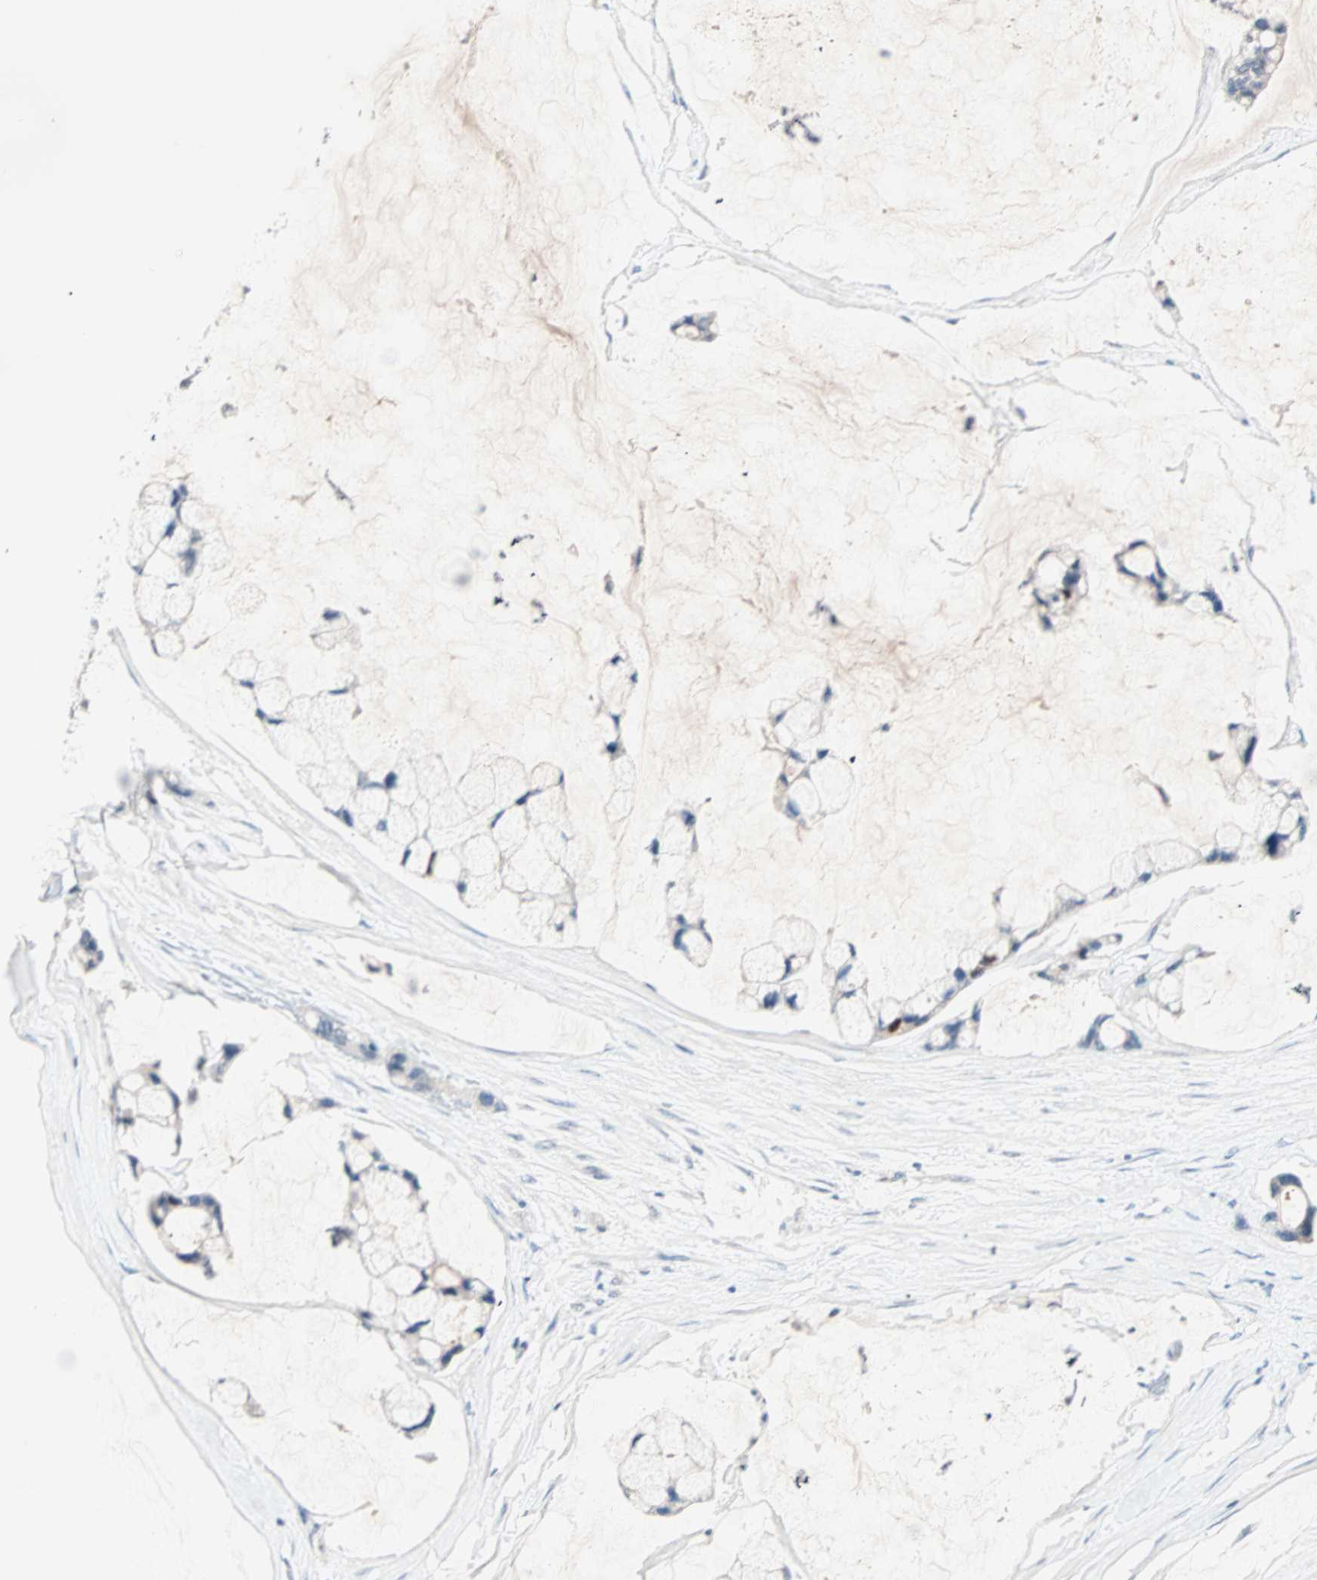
{"staining": {"intensity": "strong", "quantity": "<25%", "location": "nuclear"}, "tissue": "ovarian cancer", "cell_type": "Tumor cells", "image_type": "cancer", "snomed": [{"axis": "morphology", "description": "Cystadenocarcinoma, mucinous, NOS"}, {"axis": "topography", "description": "Ovary"}], "caption": "A photomicrograph of ovarian mucinous cystadenocarcinoma stained for a protein shows strong nuclear brown staining in tumor cells.", "gene": "CCNE2", "patient": {"sex": "female", "age": 39}}